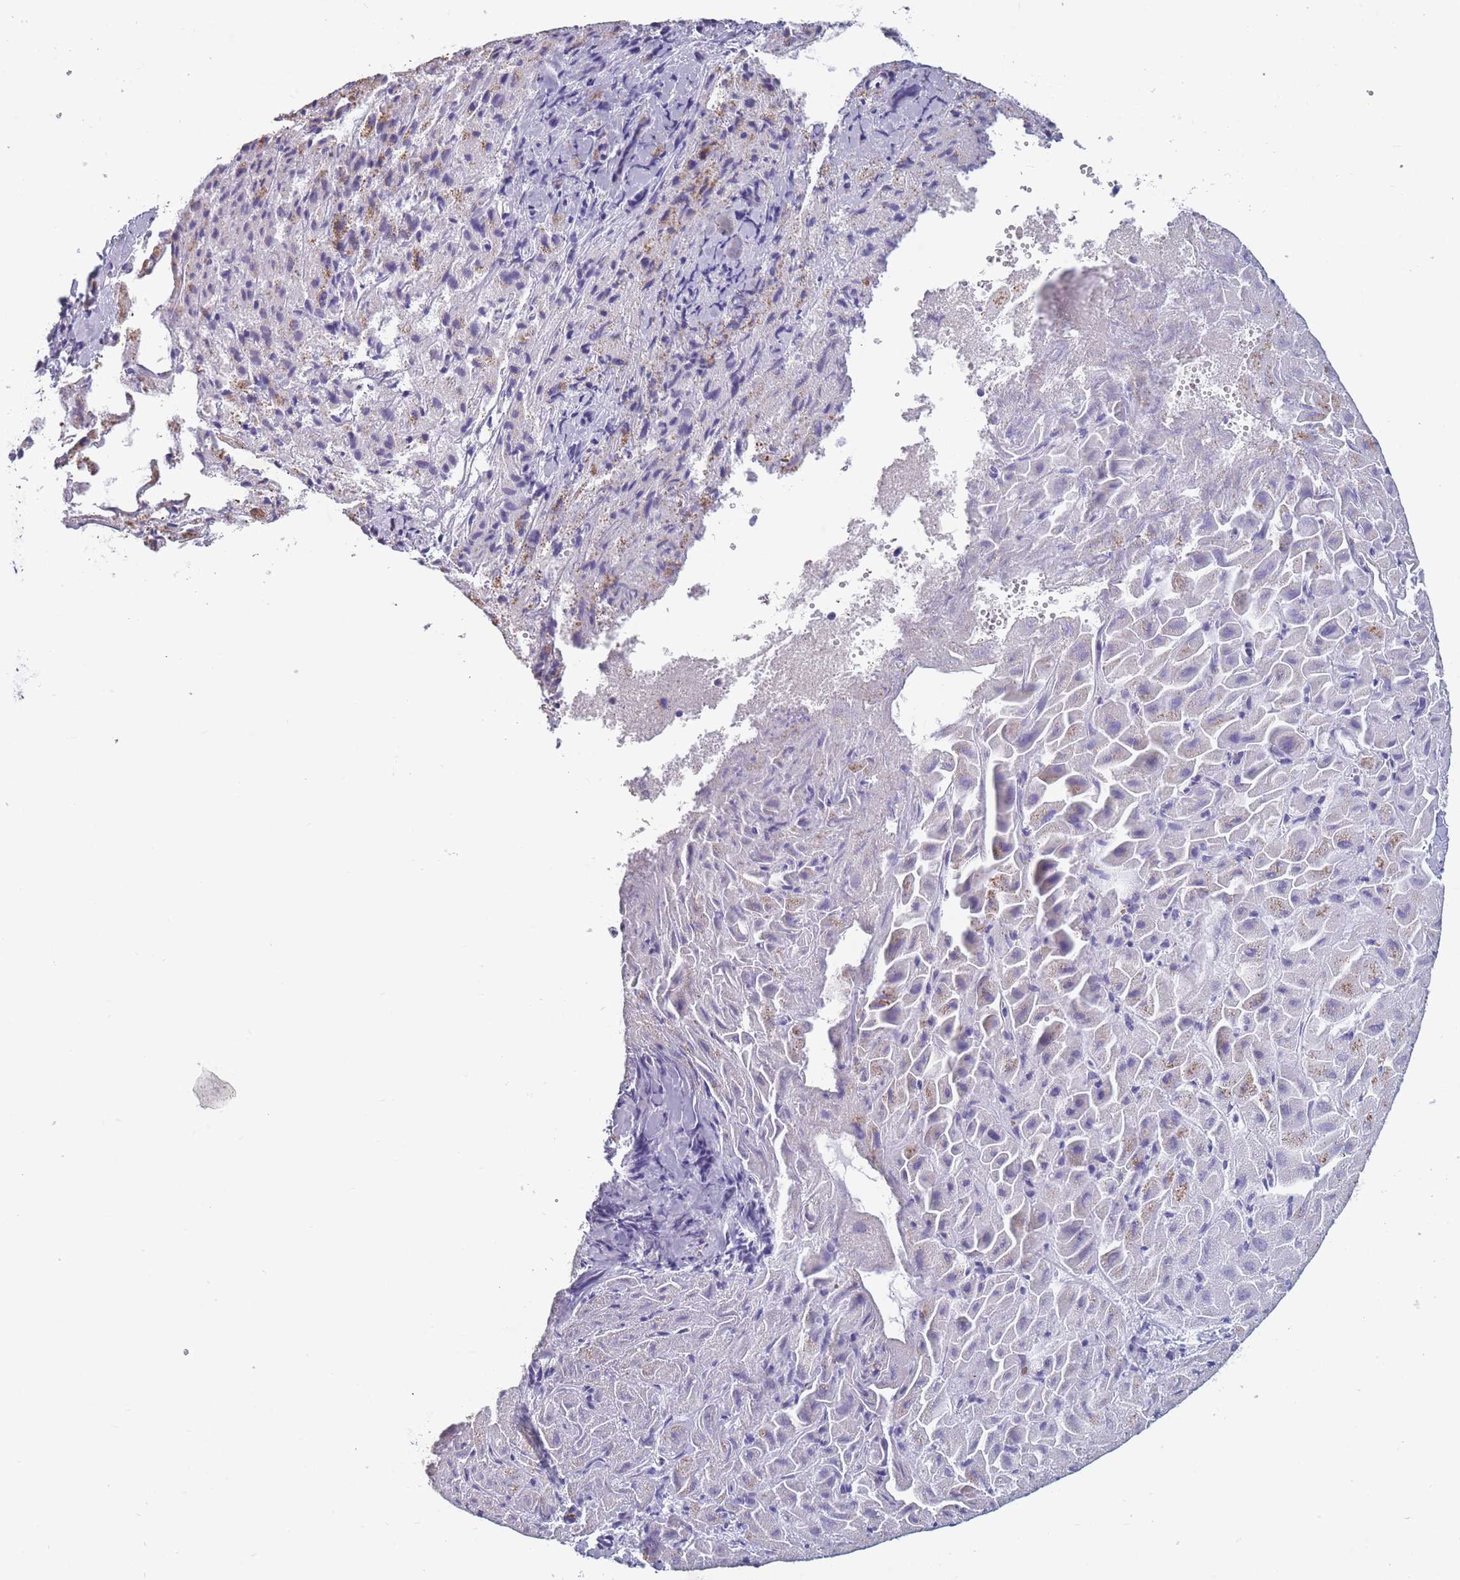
{"staining": {"intensity": "negative", "quantity": "none", "location": "none"}, "tissue": "liver cancer", "cell_type": "Tumor cells", "image_type": "cancer", "snomed": [{"axis": "morphology", "description": "Carcinoma, Hepatocellular, NOS"}, {"axis": "topography", "description": "Liver"}], "caption": "An immunohistochemistry (IHC) photomicrograph of liver cancer (hepatocellular carcinoma) is shown. There is no staining in tumor cells of liver cancer (hepatocellular carcinoma).", "gene": "OR4C5", "patient": {"sex": "female", "age": 58}}